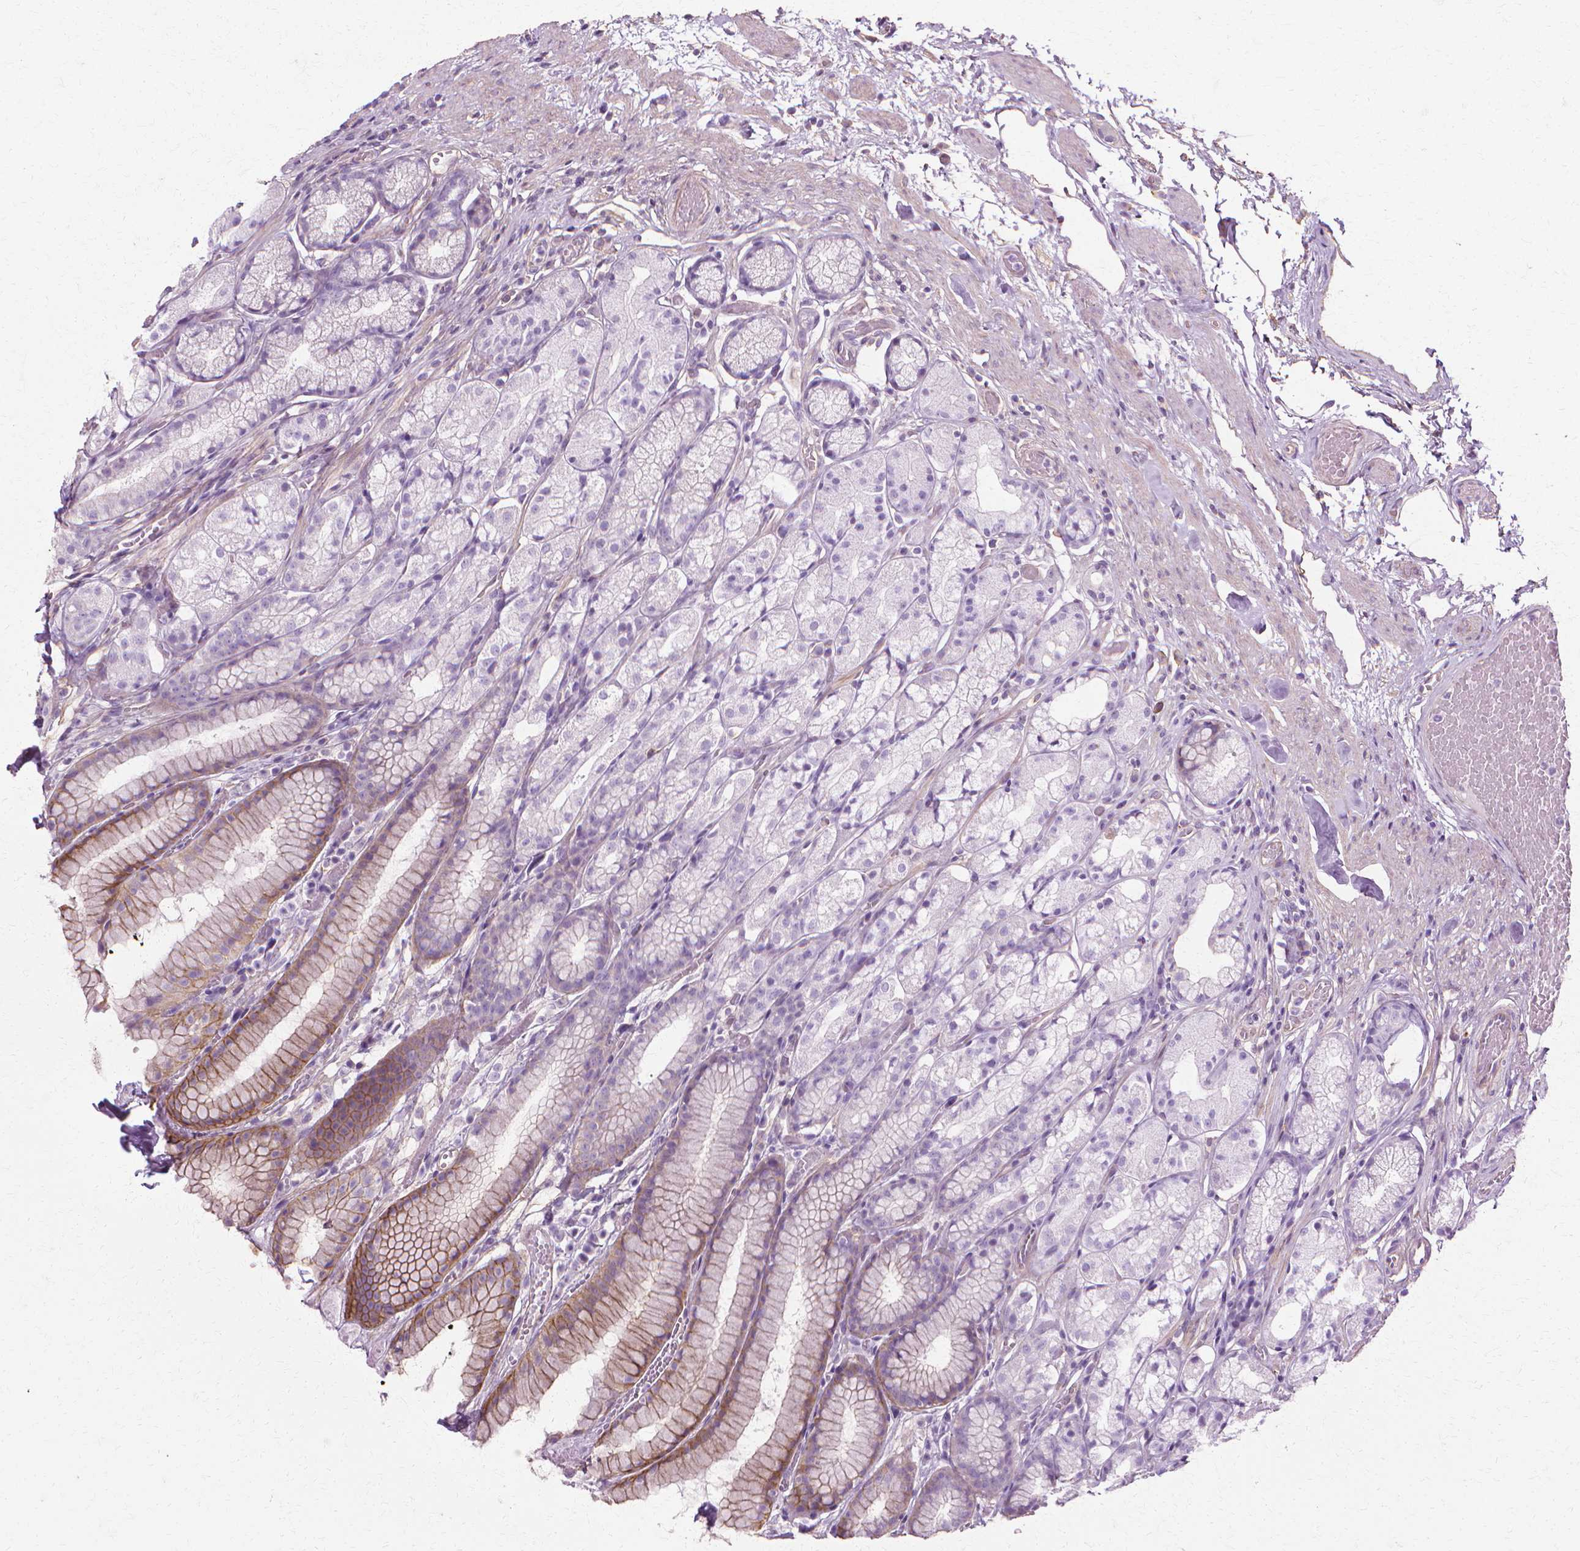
{"staining": {"intensity": "weak", "quantity": "<25%", "location": "cytoplasmic/membranous"}, "tissue": "stomach", "cell_type": "Glandular cells", "image_type": "normal", "snomed": [{"axis": "morphology", "description": "Normal tissue, NOS"}, {"axis": "topography", "description": "Stomach"}], "caption": "This is a image of IHC staining of benign stomach, which shows no positivity in glandular cells. Nuclei are stained in blue.", "gene": "CFAP157", "patient": {"sex": "male", "age": 70}}